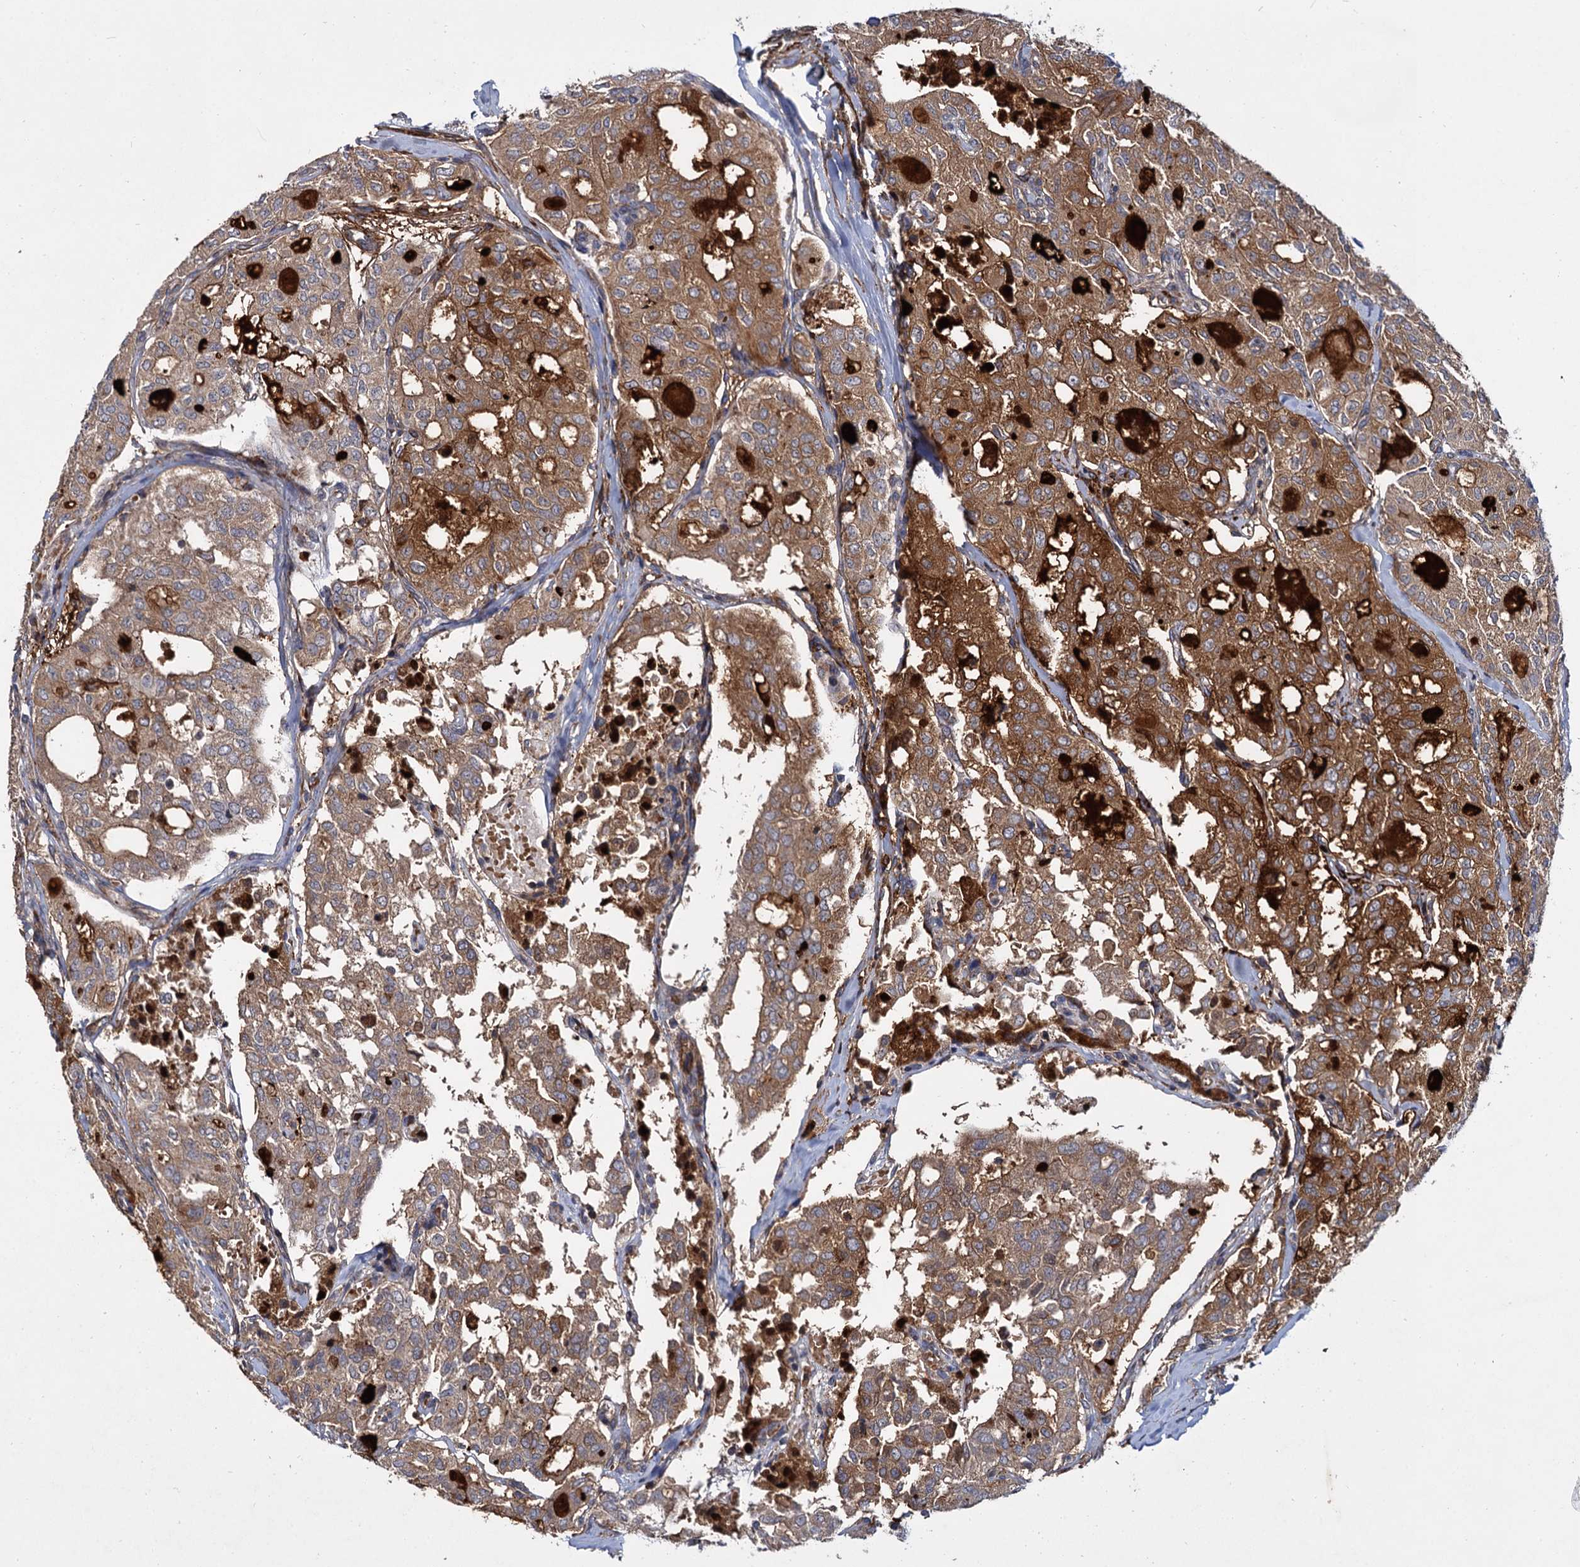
{"staining": {"intensity": "strong", "quantity": "25%-75%", "location": "cytoplasmic/membranous"}, "tissue": "thyroid cancer", "cell_type": "Tumor cells", "image_type": "cancer", "snomed": [{"axis": "morphology", "description": "Follicular adenoma carcinoma, NOS"}, {"axis": "topography", "description": "Thyroid gland"}], "caption": "Immunohistochemical staining of human follicular adenoma carcinoma (thyroid) demonstrates strong cytoplasmic/membranous protein expression in about 25%-75% of tumor cells.", "gene": "ISM2", "patient": {"sex": "male", "age": 75}}